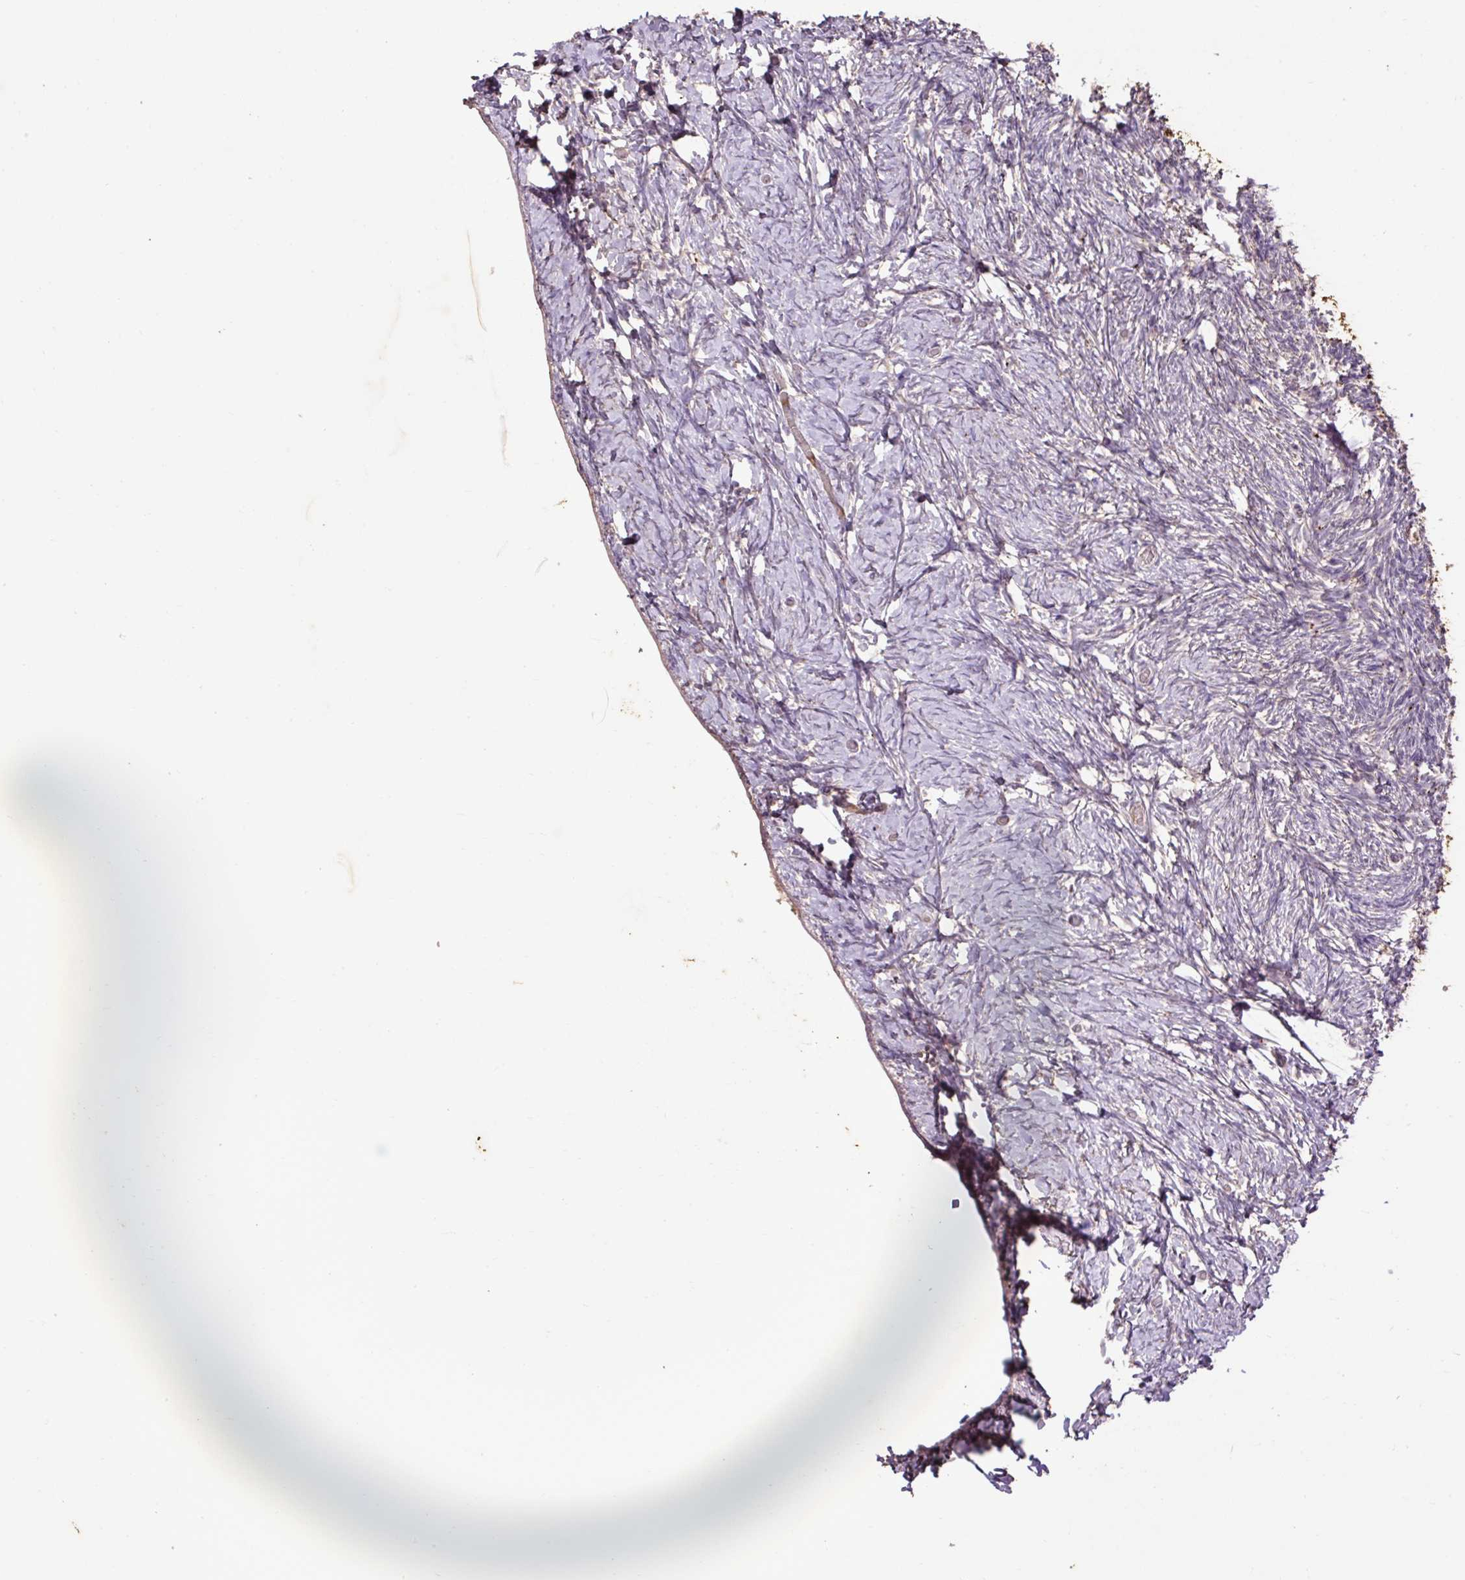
{"staining": {"intensity": "moderate", "quantity": ">75%", "location": "cytoplasmic/membranous"}, "tissue": "ovary", "cell_type": "Follicle cells", "image_type": "normal", "snomed": [{"axis": "morphology", "description": "Normal tissue, NOS"}, {"axis": "topography", "description": "Ovary"}], "caption": "Protein staining exhibits moderate cytoplasmic/membranous positivity in about >75% of follicle cells in normal ovary. (DAB (3,3'-diaminobenzidine) IHC, brown staining for protein, blue staining for nuclei).", "gene": "LRTM2", "patient": {"sex": "female", "age": 39}}